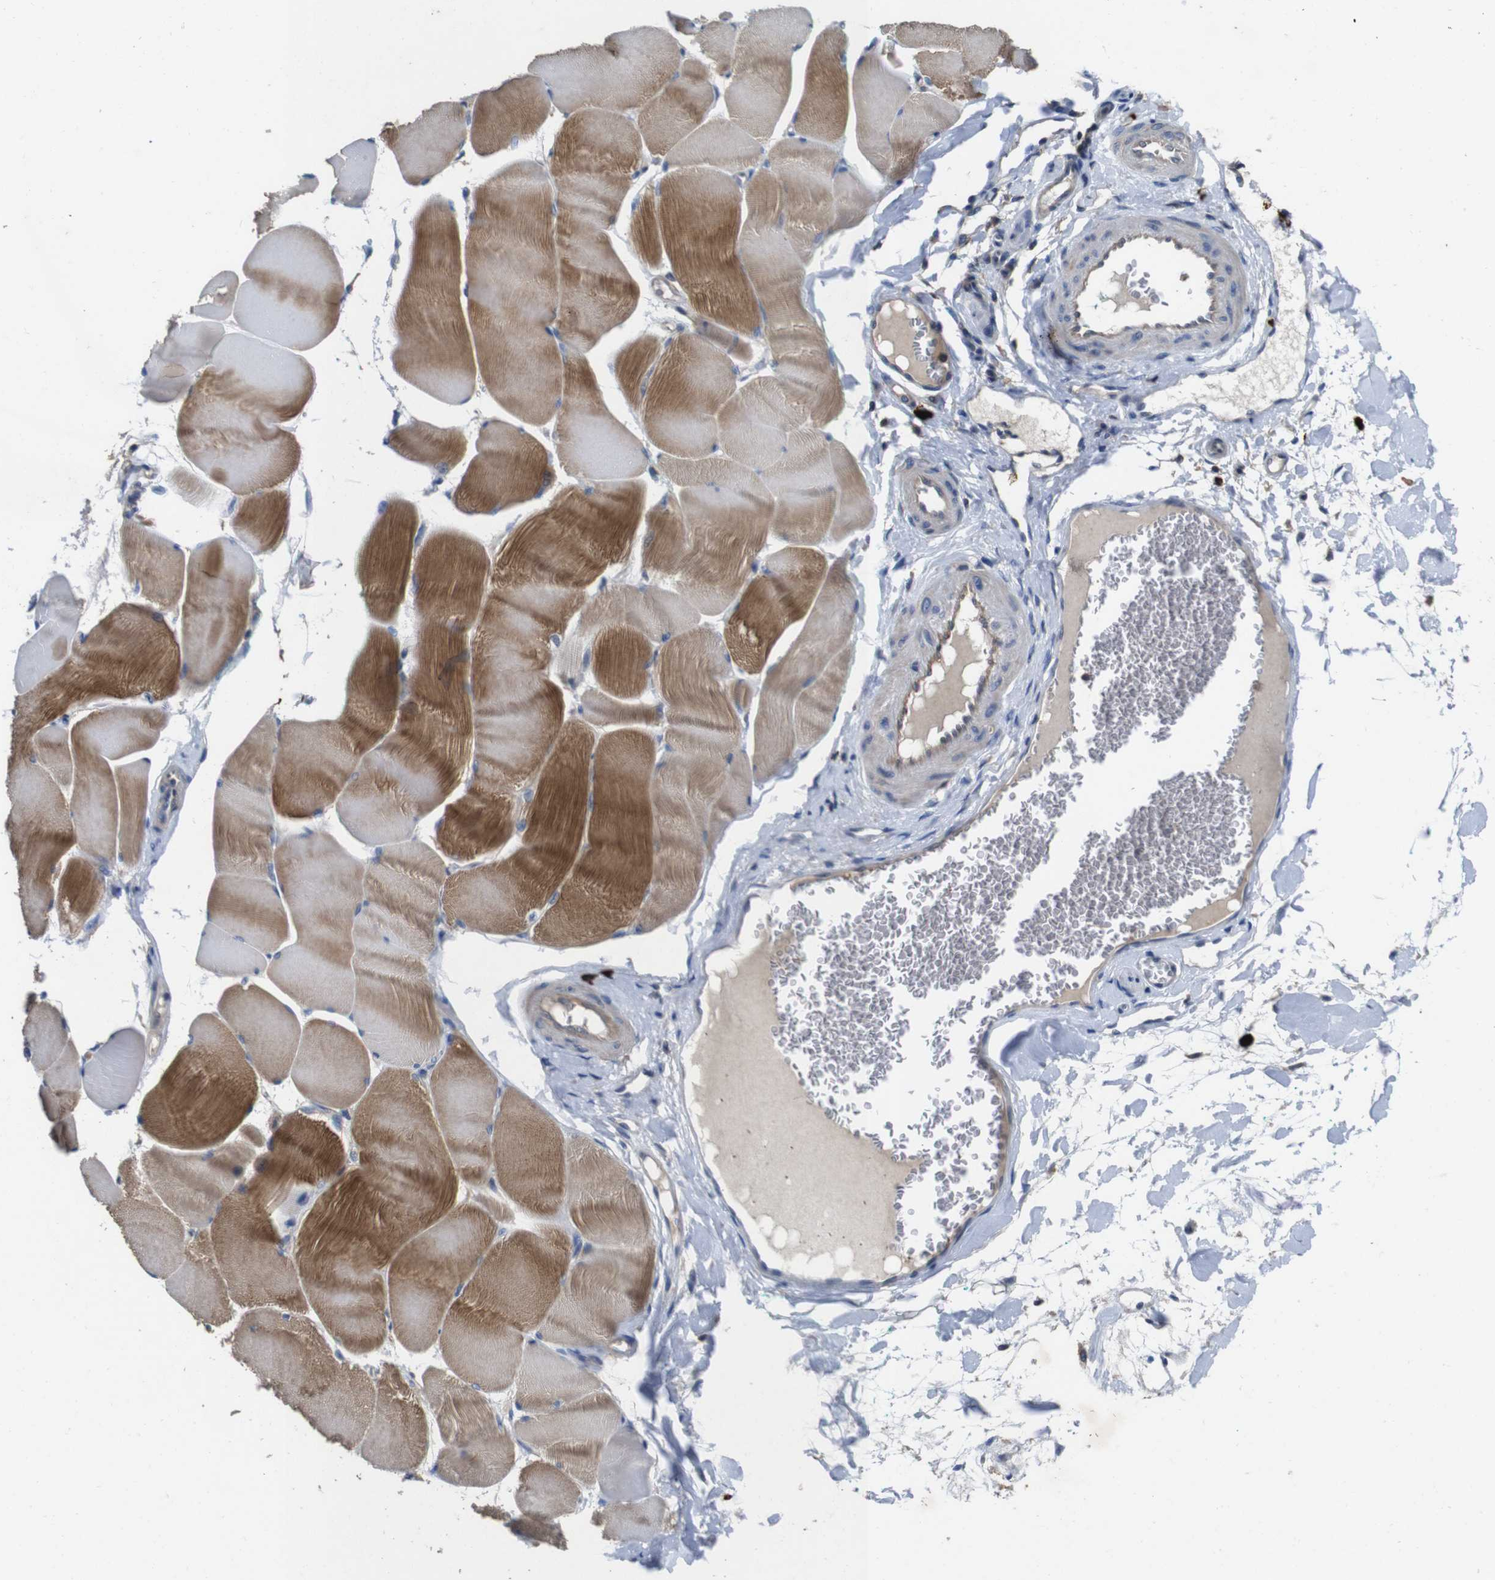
{"staining": {"intensity": "moderate", "quantity": ">75%", "location": "cytoplasmic/membranous"}, "tissue": "skeletal muscle", "cell_type": "Myocytes", "image_type": "normal", "snomed": [{"axis": "morphology", "description": "Normal tissue, NOS"}, {"axis": "morphology", "description": "Squamous cell carcinoma, NOS"}, {"axis": "topography", "description": "Skeletal muscle"}], "caption": "DAB immunohistochemical staining of benign skeletal muscle exhibits moderate cytoplasmic/membranous protein staining in about >75% of myocytes.", "gene": "GLIPR1", "patient": {"sex": "male", "age": 51}}